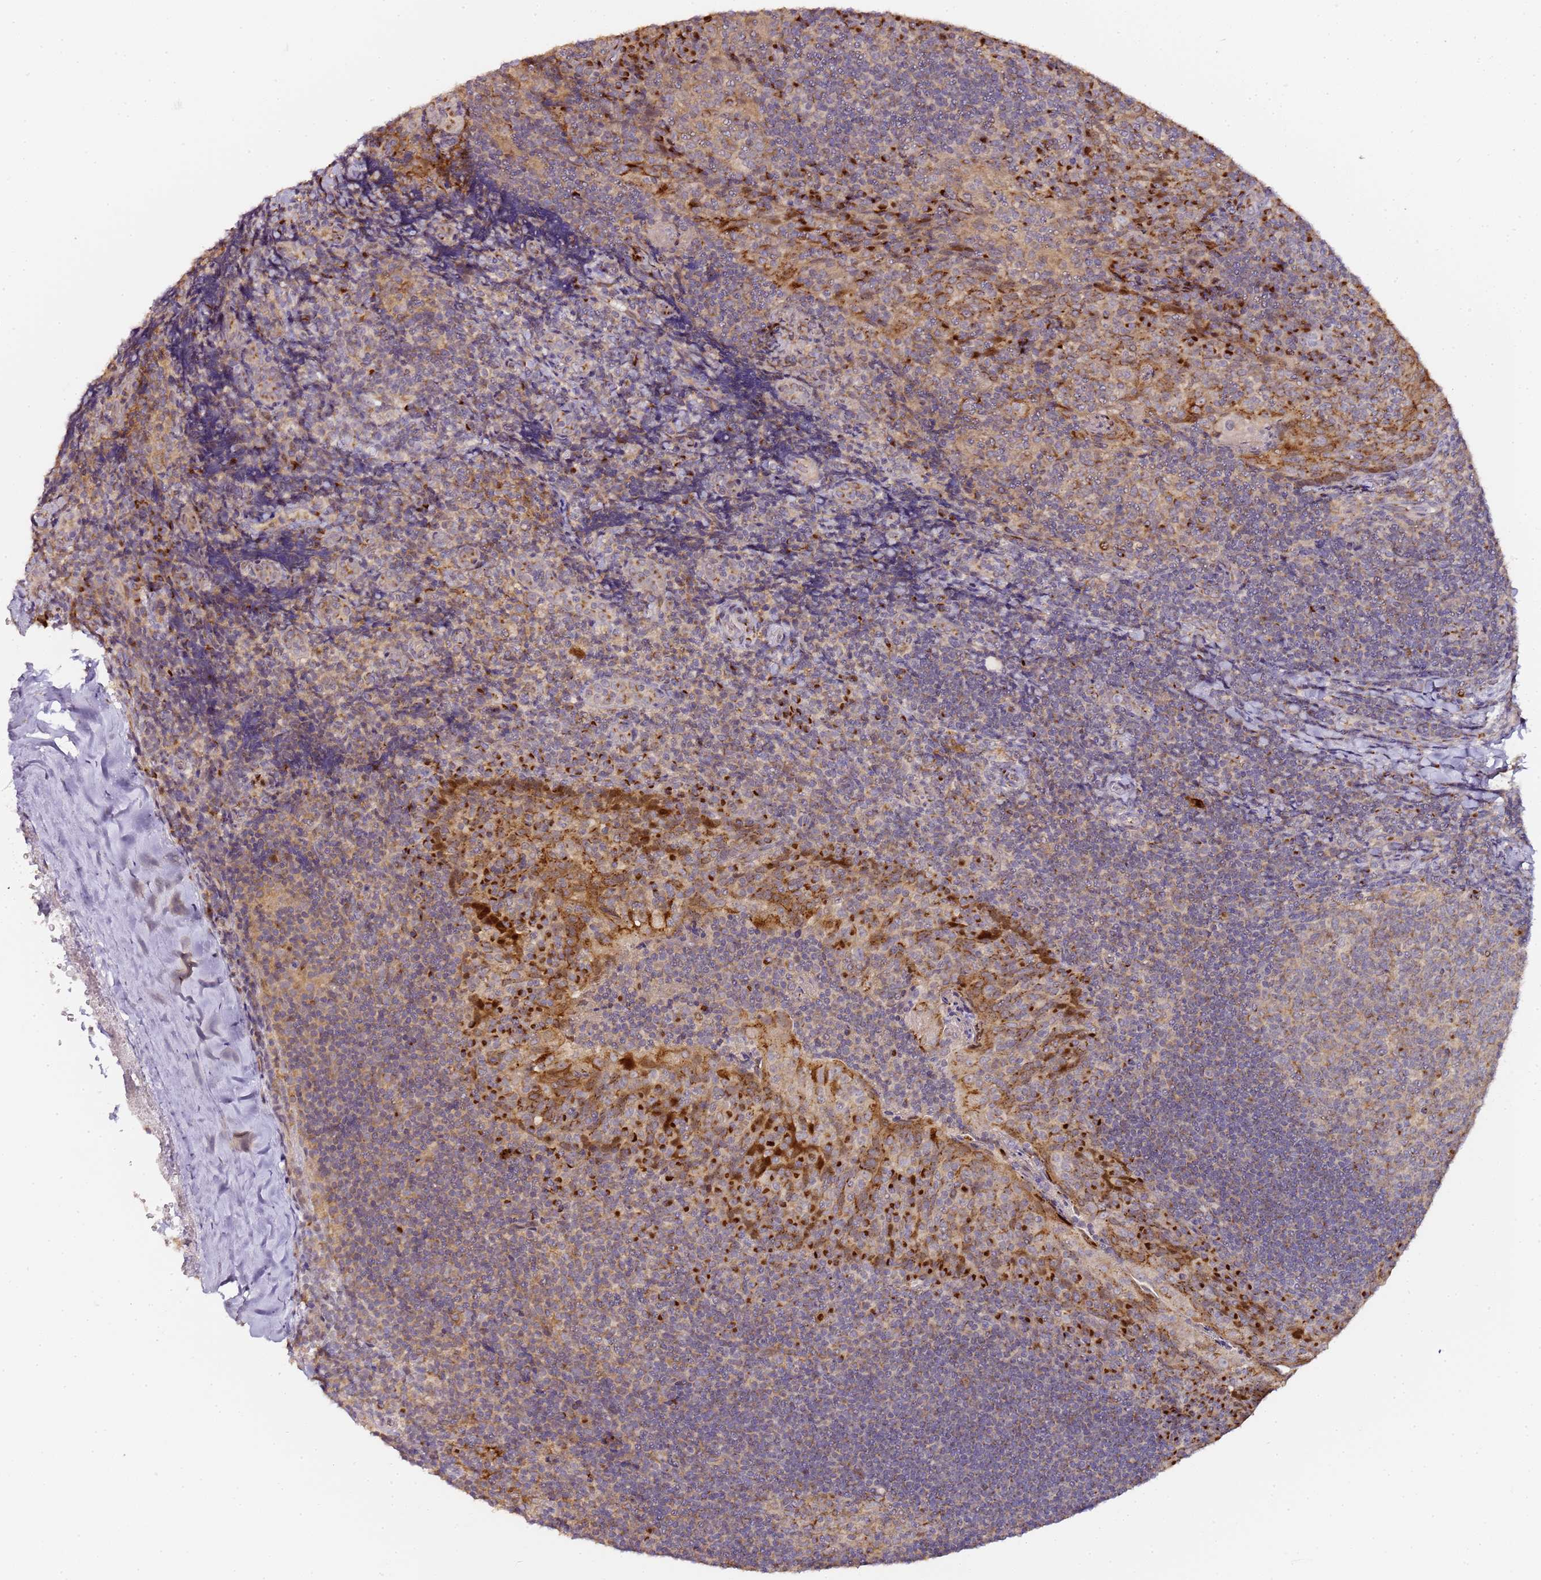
{"staining": {"intensity": "strong", "quantity": "<25%", "location": "cytoplasmic/membranous"}, "tissue": "tonsil", "cell_type": "Germinal center cells", "image_type": "normal", "snomed": [{"axis": "morphology", "description": "Normal tissue, NOS"}, {"axis": "topography", "description": "Tonsil"}], "caption": "DAB (3,3'-diaminobenzidine) immunohistochemical staining of normal human tonsil exhibits strong cytoplasmic/membranous protein staining in approximately <25% of germinal center cells. (brown staining indicates protein expression, while blue staining denotes nuclei).", "gene": "MRPL49", "patient": {"sex": "male", "age": 17}}